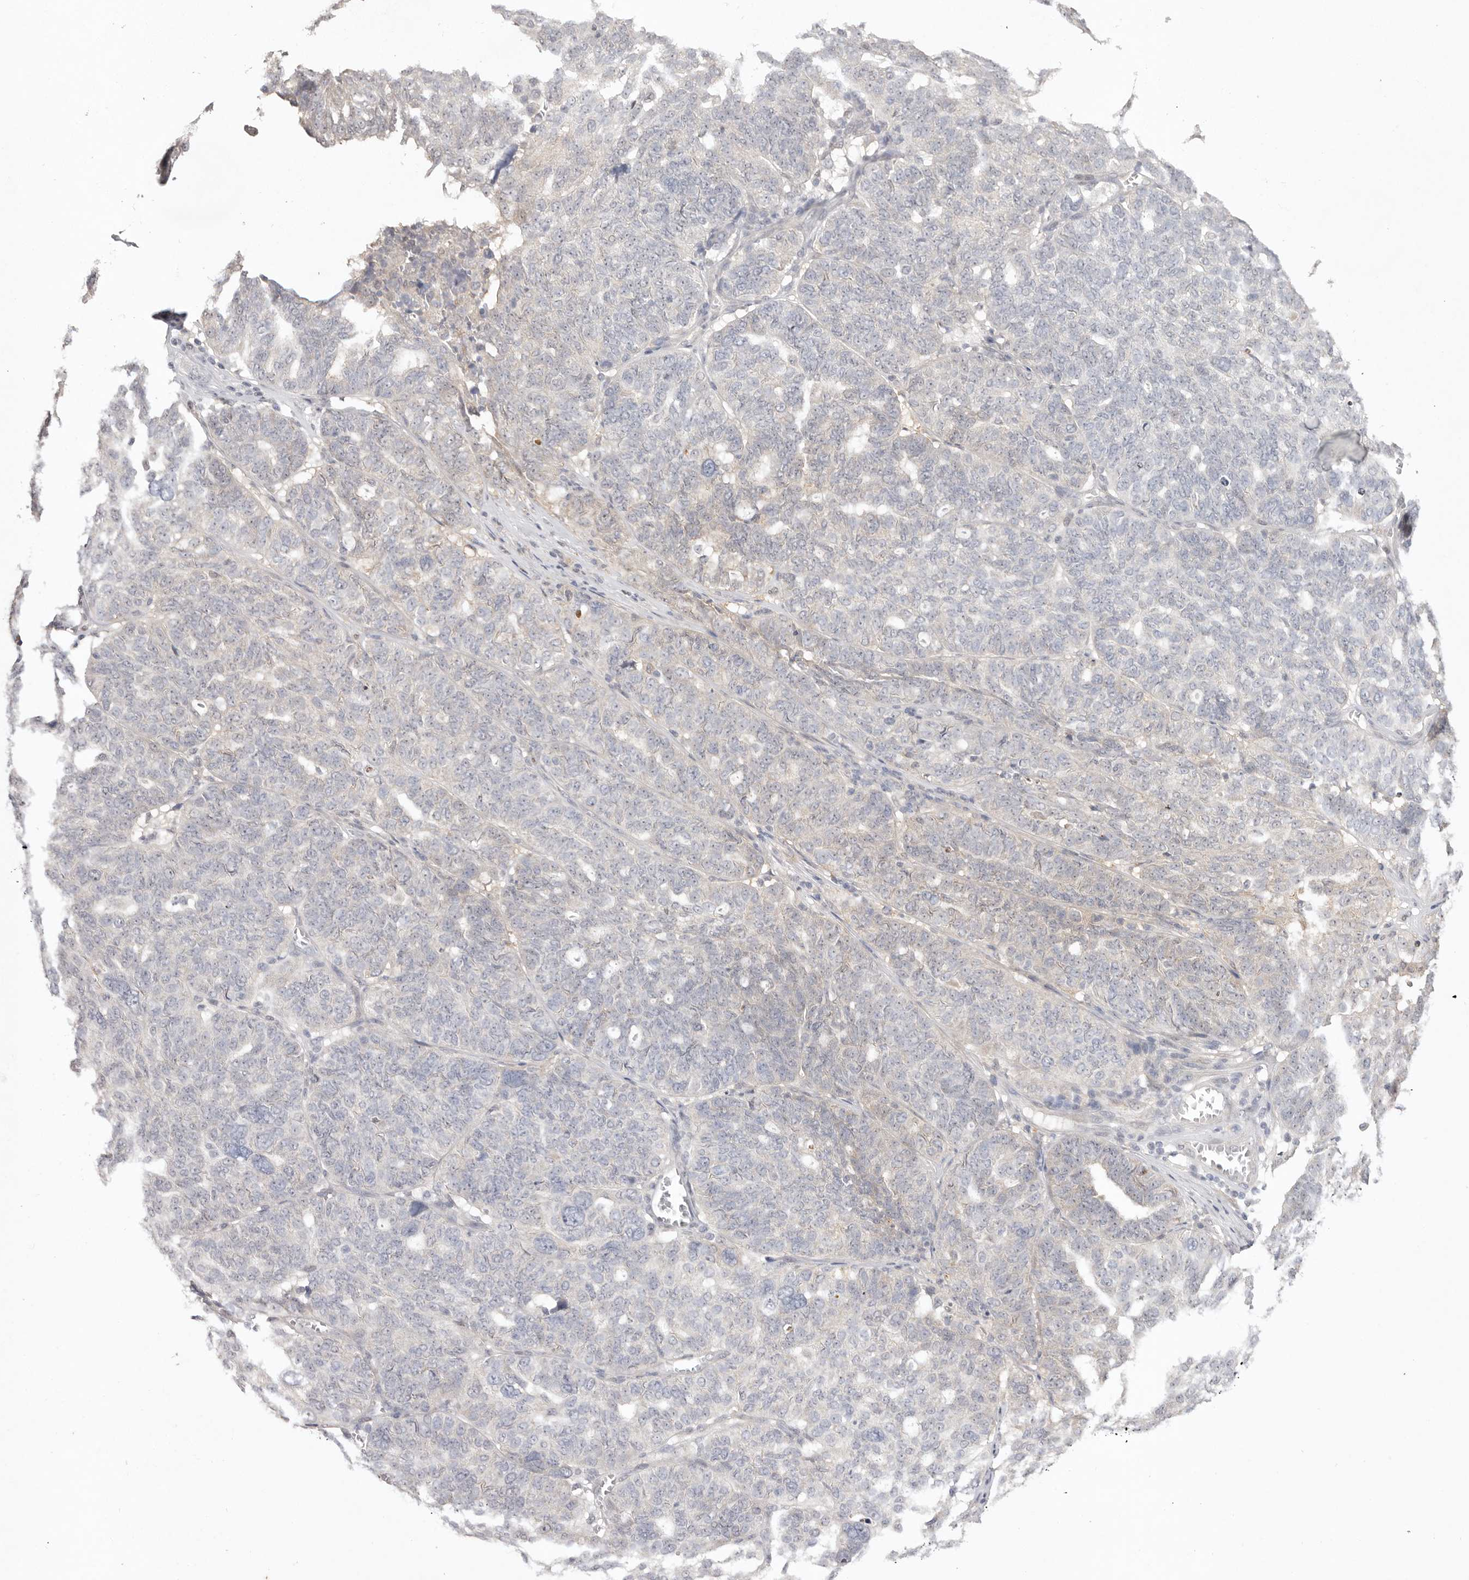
{"staining": {"intensity": "negative", "quantity": "none", "location": "none"}, "tissue": "ovarian cancer", "cell_type": "Tumor cells", "image_type": "cancer", "snomed": [{"axis": "morphology", "description": "Cystadenocarcinoma, serous, NOS"}, {"axis": "topography", "description": "Ovary"}], "caption": "The photomicrograph exhibits no significant positivity in tumor cells of ovarian serous cystadenocarcinoma.", "gene": "TADA1", "patient": {"sex": "female", "age": 59}}